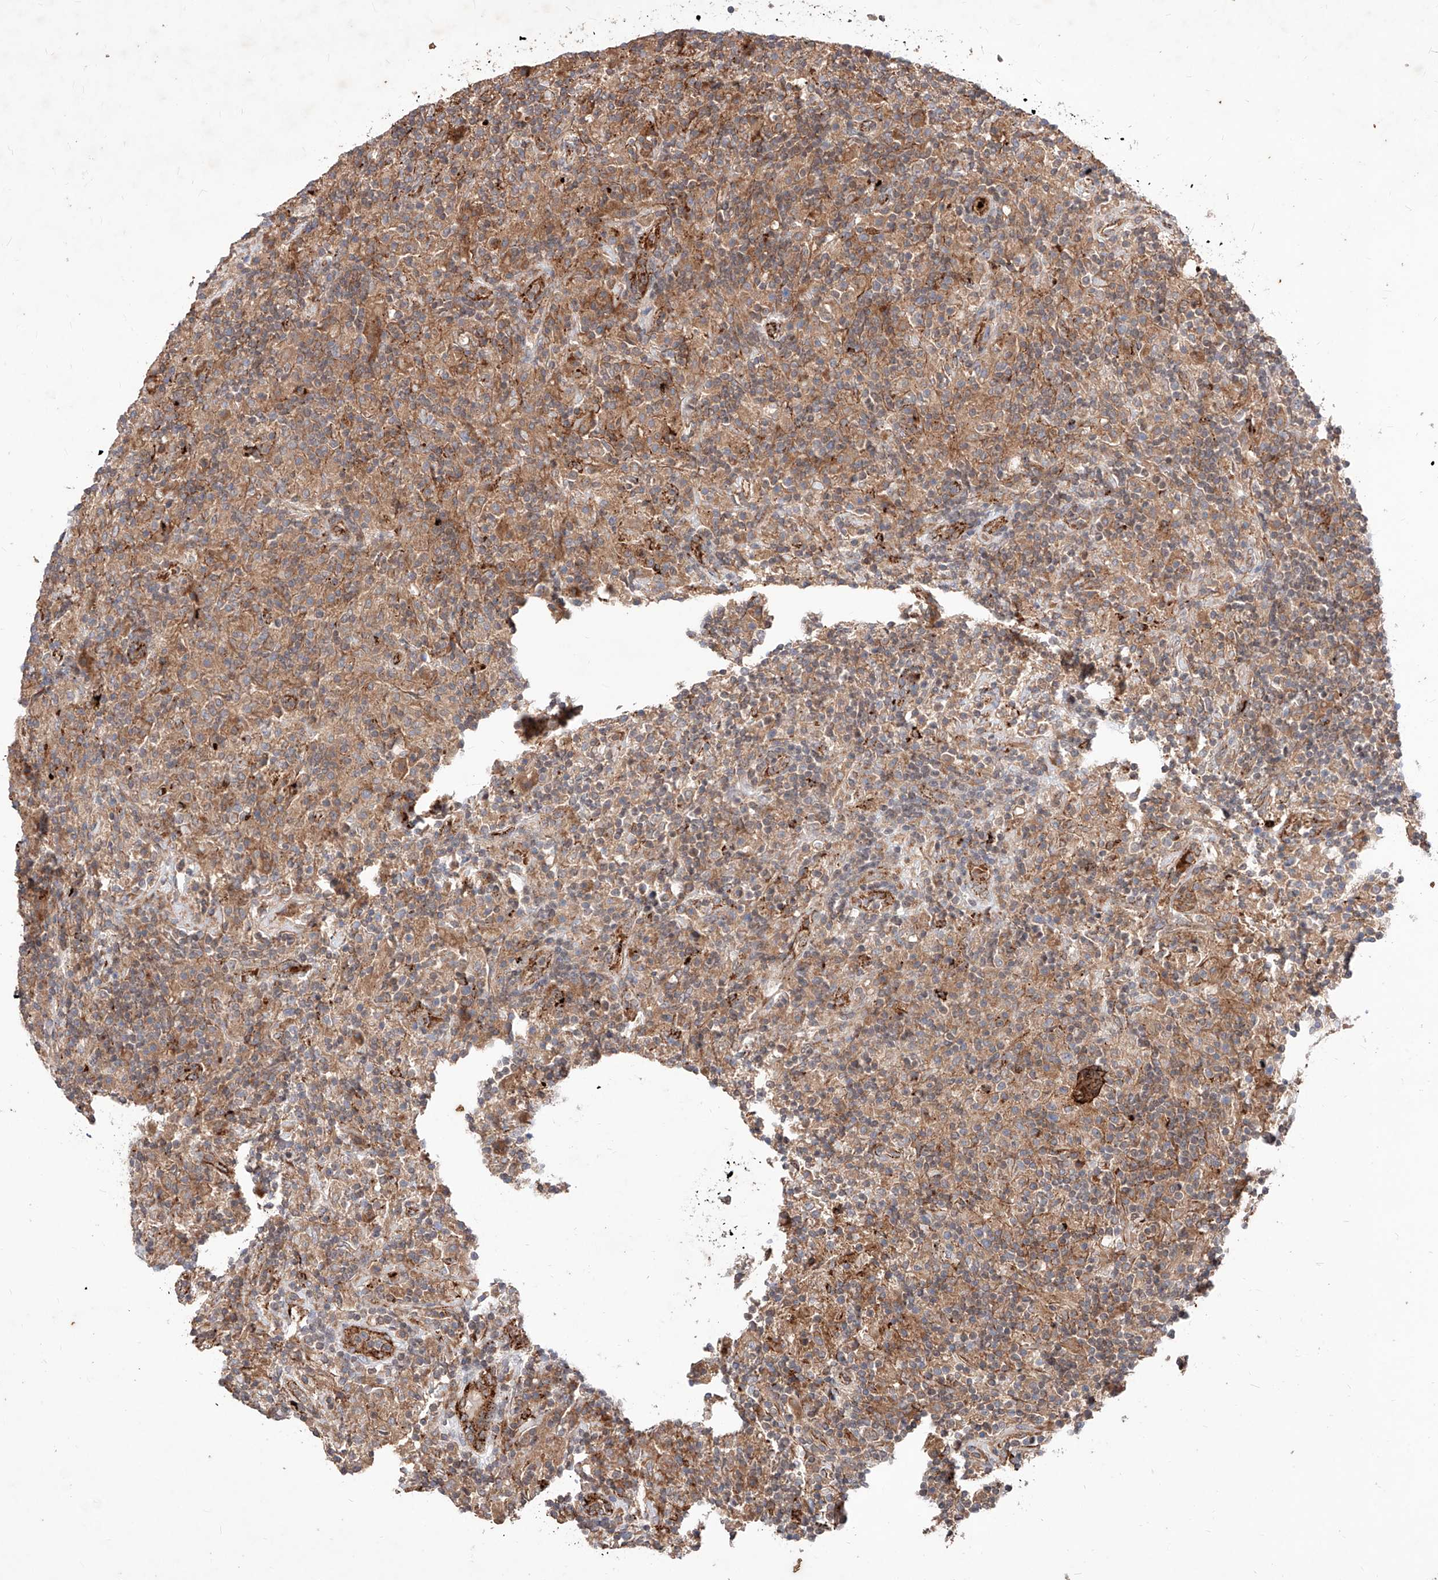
{"staining": {"intensity": "weak", "quantity": "25%-75%", "location": "cytoplasmic/membranous"}, "tissue": "lymphoma", "cell_type": "Tumor cells", "image_type": "cancer", "snomed": [{"axis": "morphology", "description": "Hodgkin's disease, NOS"}, {"axis": "topography", "description": "Lymph node"}], "caption": "Hodgkin's disease tissue displays weak cytoplasmic/membranous expression in approximately 25%-75% of tumor cells", "gene": "TSNAX", "patient": {"sex": "male", "age": 70}}